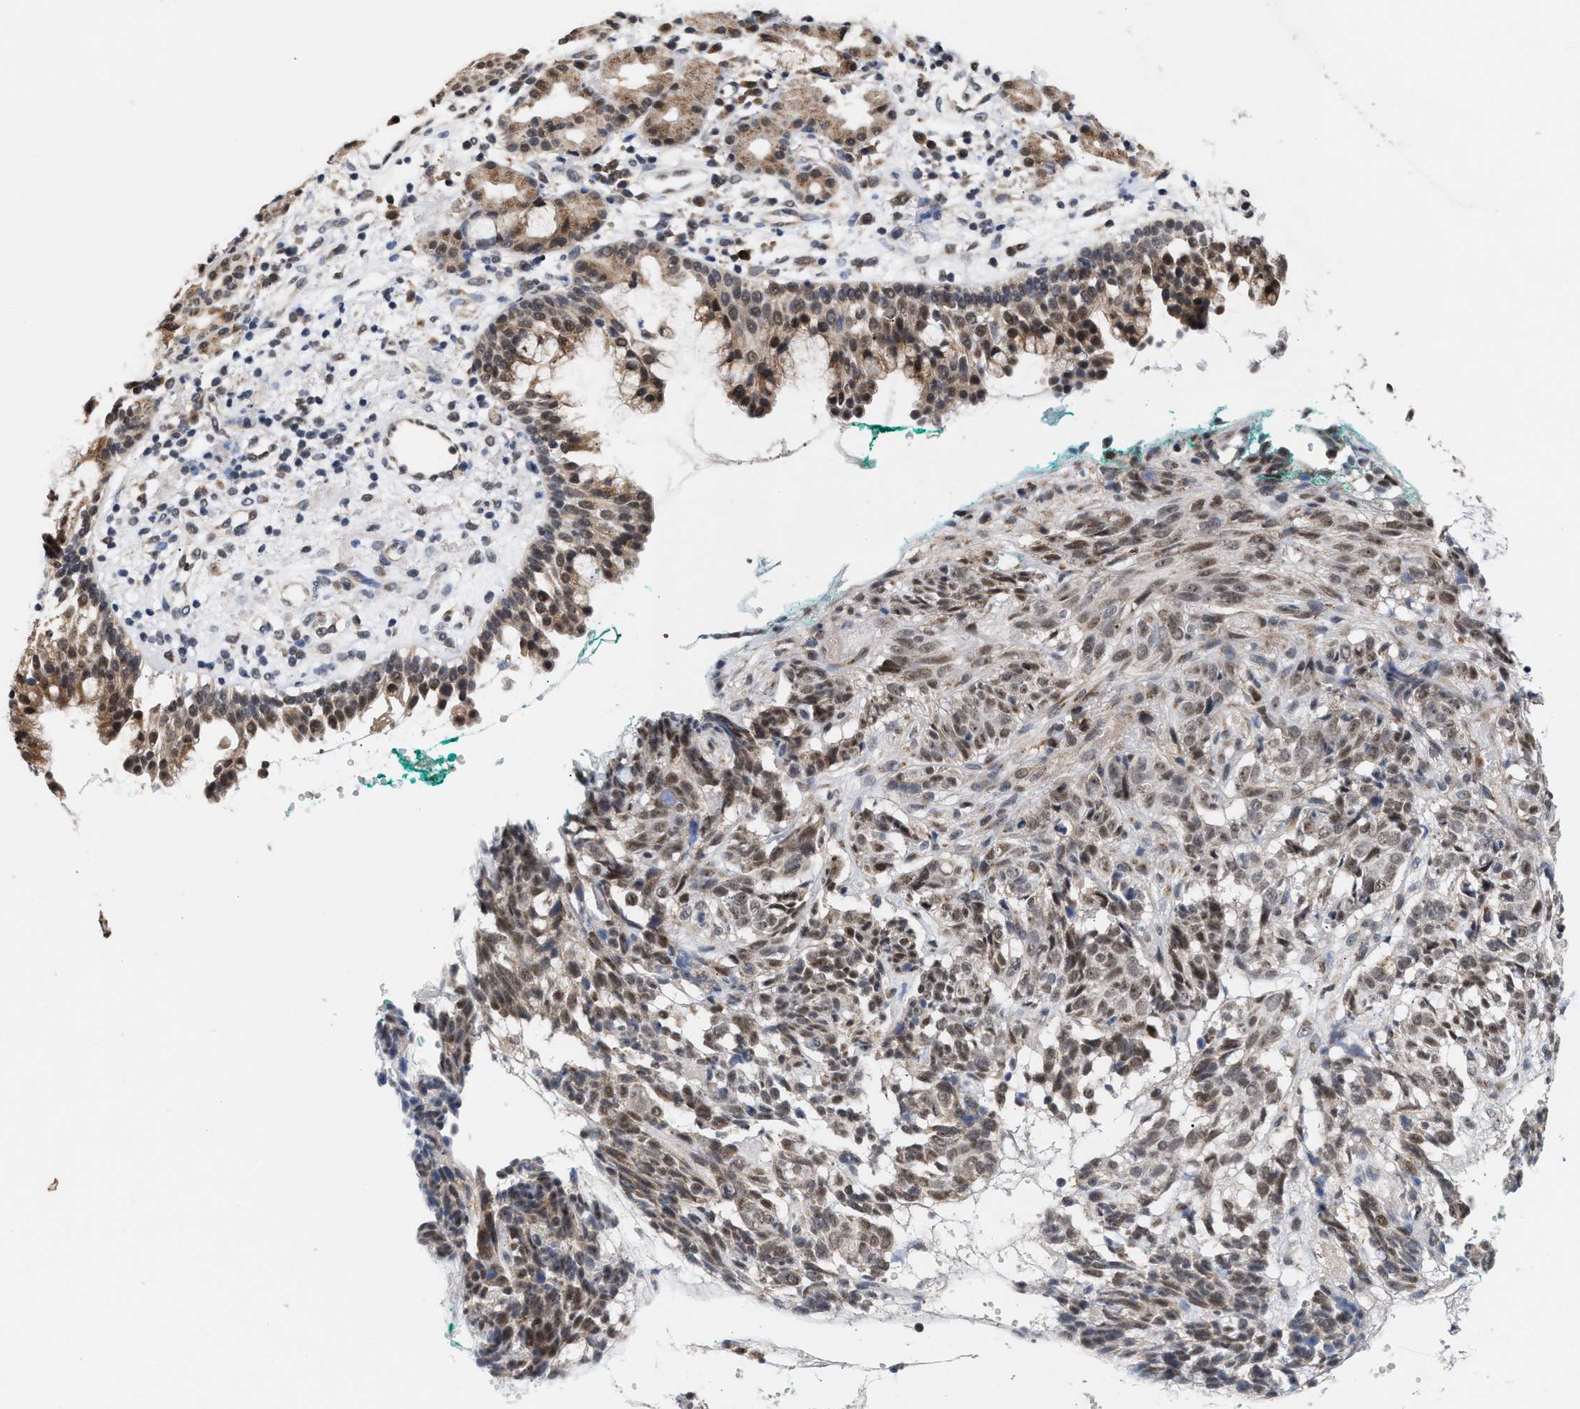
{"staining": {"intensity": "moderate", "quantity": ">75%", "location": "cytoplasmic/membranous,nuclear"}, "tissue": "nasopharynx", "cell_type": "Respiratory epithelial cells", "image_type": "normal", "snomed": [{"axis": "morphology", "description": "Normal tissue, NOS"}, {"axis": "morphology", "description": "Basal cell carcinoma"}, {"axis": "topography", "description": "Cartilage tissue"}, {"axis": "topography", "description": "Nasopharynx"}, {"axis": "topography", "description": "Oral tissue"}], "caption": "This is a histology image of immunohistochemistry (IHC) staining of normal nasopharynx, which shows moderate positivity in the cytoplasmic/membranous,nuclear of respiratory epithelial cells.", "gene": "MKNK2", "patient": {"sex": "female", "age": 77}}